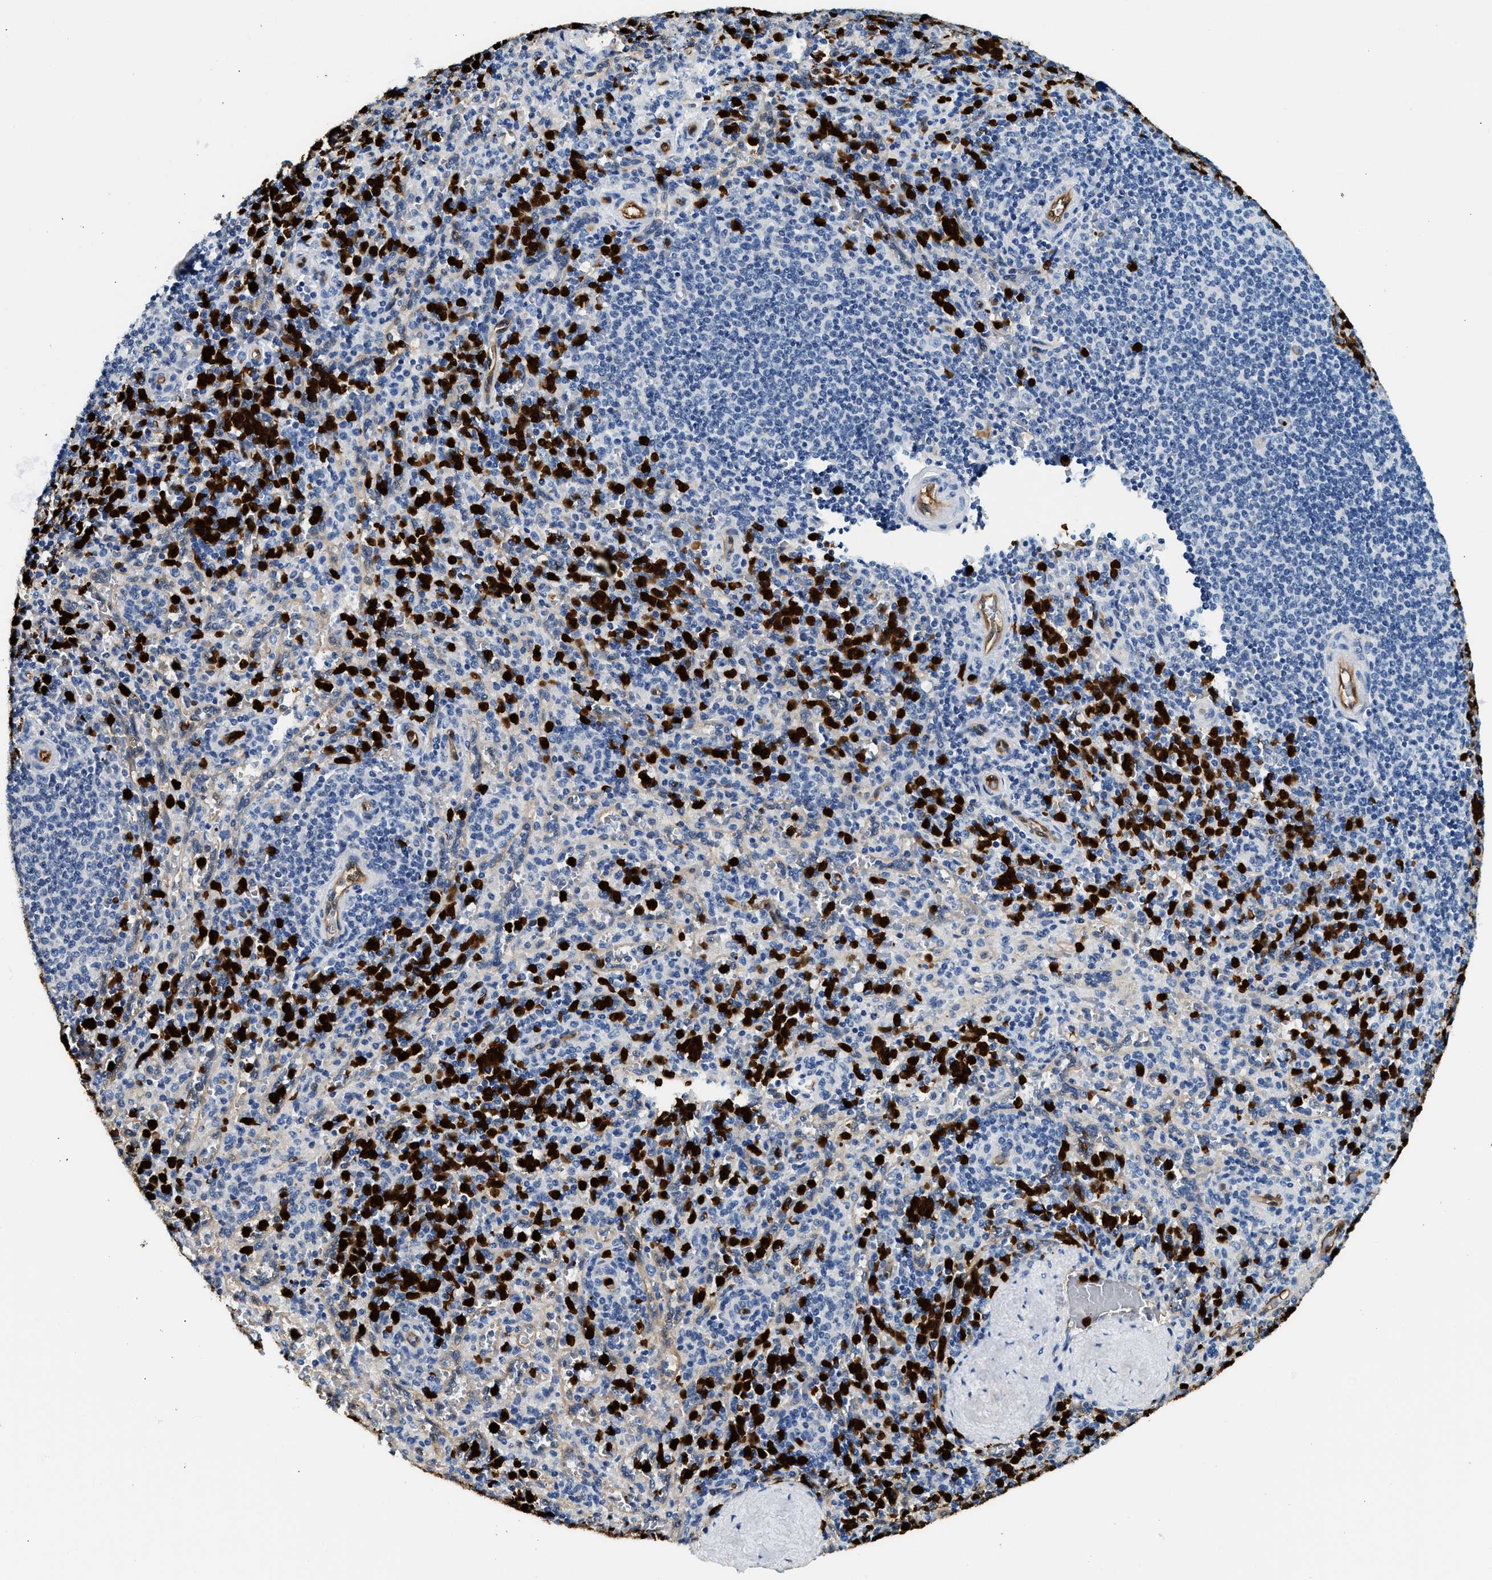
{"staining": {"intensity": "strong", "quantity": "25%-75%", "location": "cytoplasmic/membranous"}, "tissue": "spleen", "cell_type": "Cells in red pulp", "image_type": "normal", "snomed": [{"axis": "morphology", "description": "Normal tissue, NOS"}, {"axis": "topography", "description": "Spleen"}], "caption": "Immunohistochemistry (IHC) of normal spleen demonstrates high levels of strong cytoplasmic/membranous expression in approximately 25%-75% of cells in red pulp. (DAB IHC, brown staining for protein, blue staining for nuclei).", "gene": "ANXA3", "patient": {"sex": "male", "age": 36}}